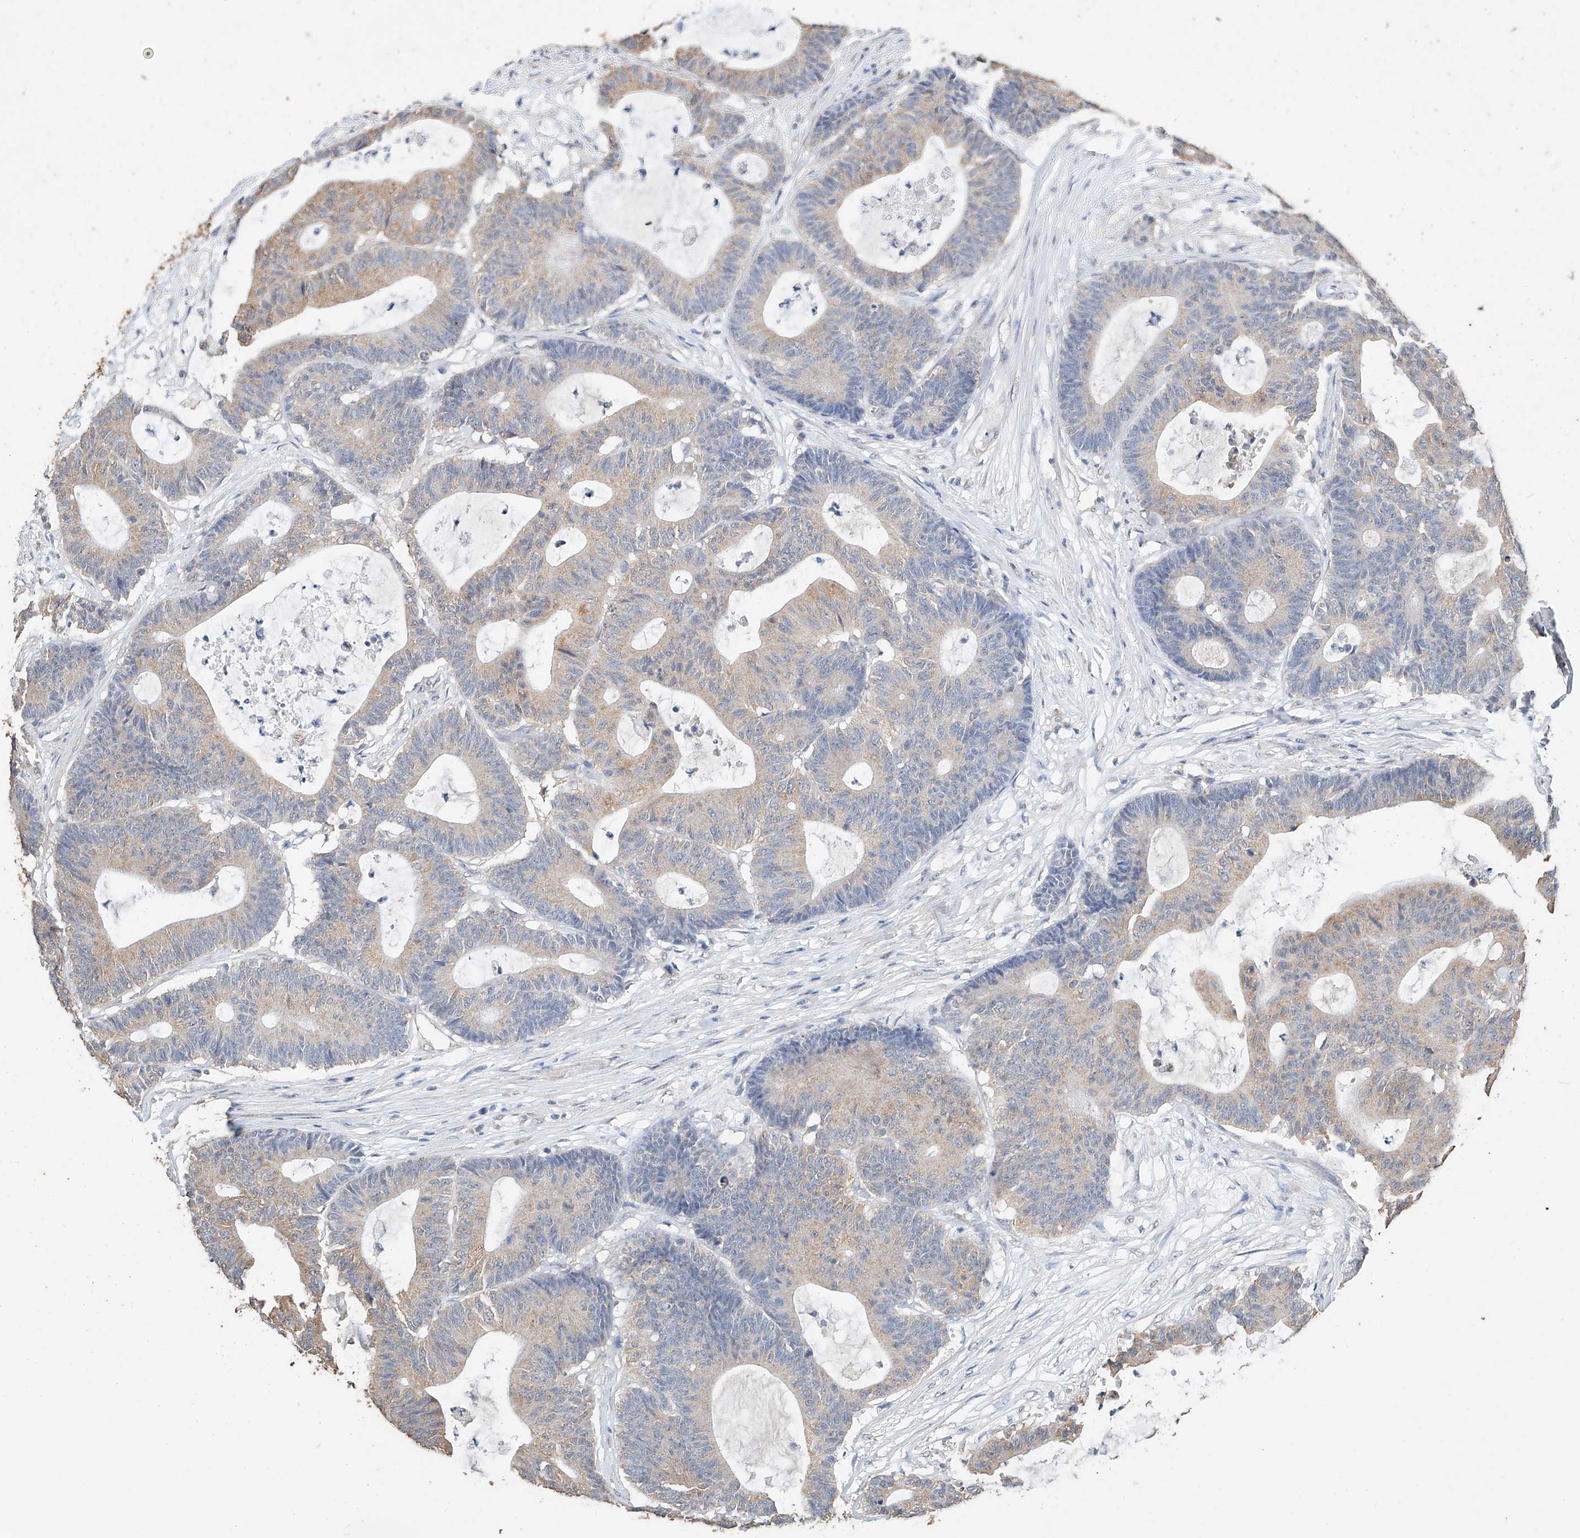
{"staining": {"intensity": "weak", "quantity": "25%-75%", "location": "cytoplasmic/membranous"}, "tissue": "colorectal cancer", "cell_type": "Tumor cells", "image_type": "cancer", "snomed": [{"axis": "morphology", "description": "Adenocarcinoma, NOS"}, {"axis": "topography", "description": "Colon"}], "caption": "Brown immunohistochemical staining in human colorectal cancer (adenocarcinoma) displays weak cytoplasmic/membranous staining in about 25%-75% of tumor cells.", "gene": "CERS4", "patient": {"sex": "female", "age": 84}}